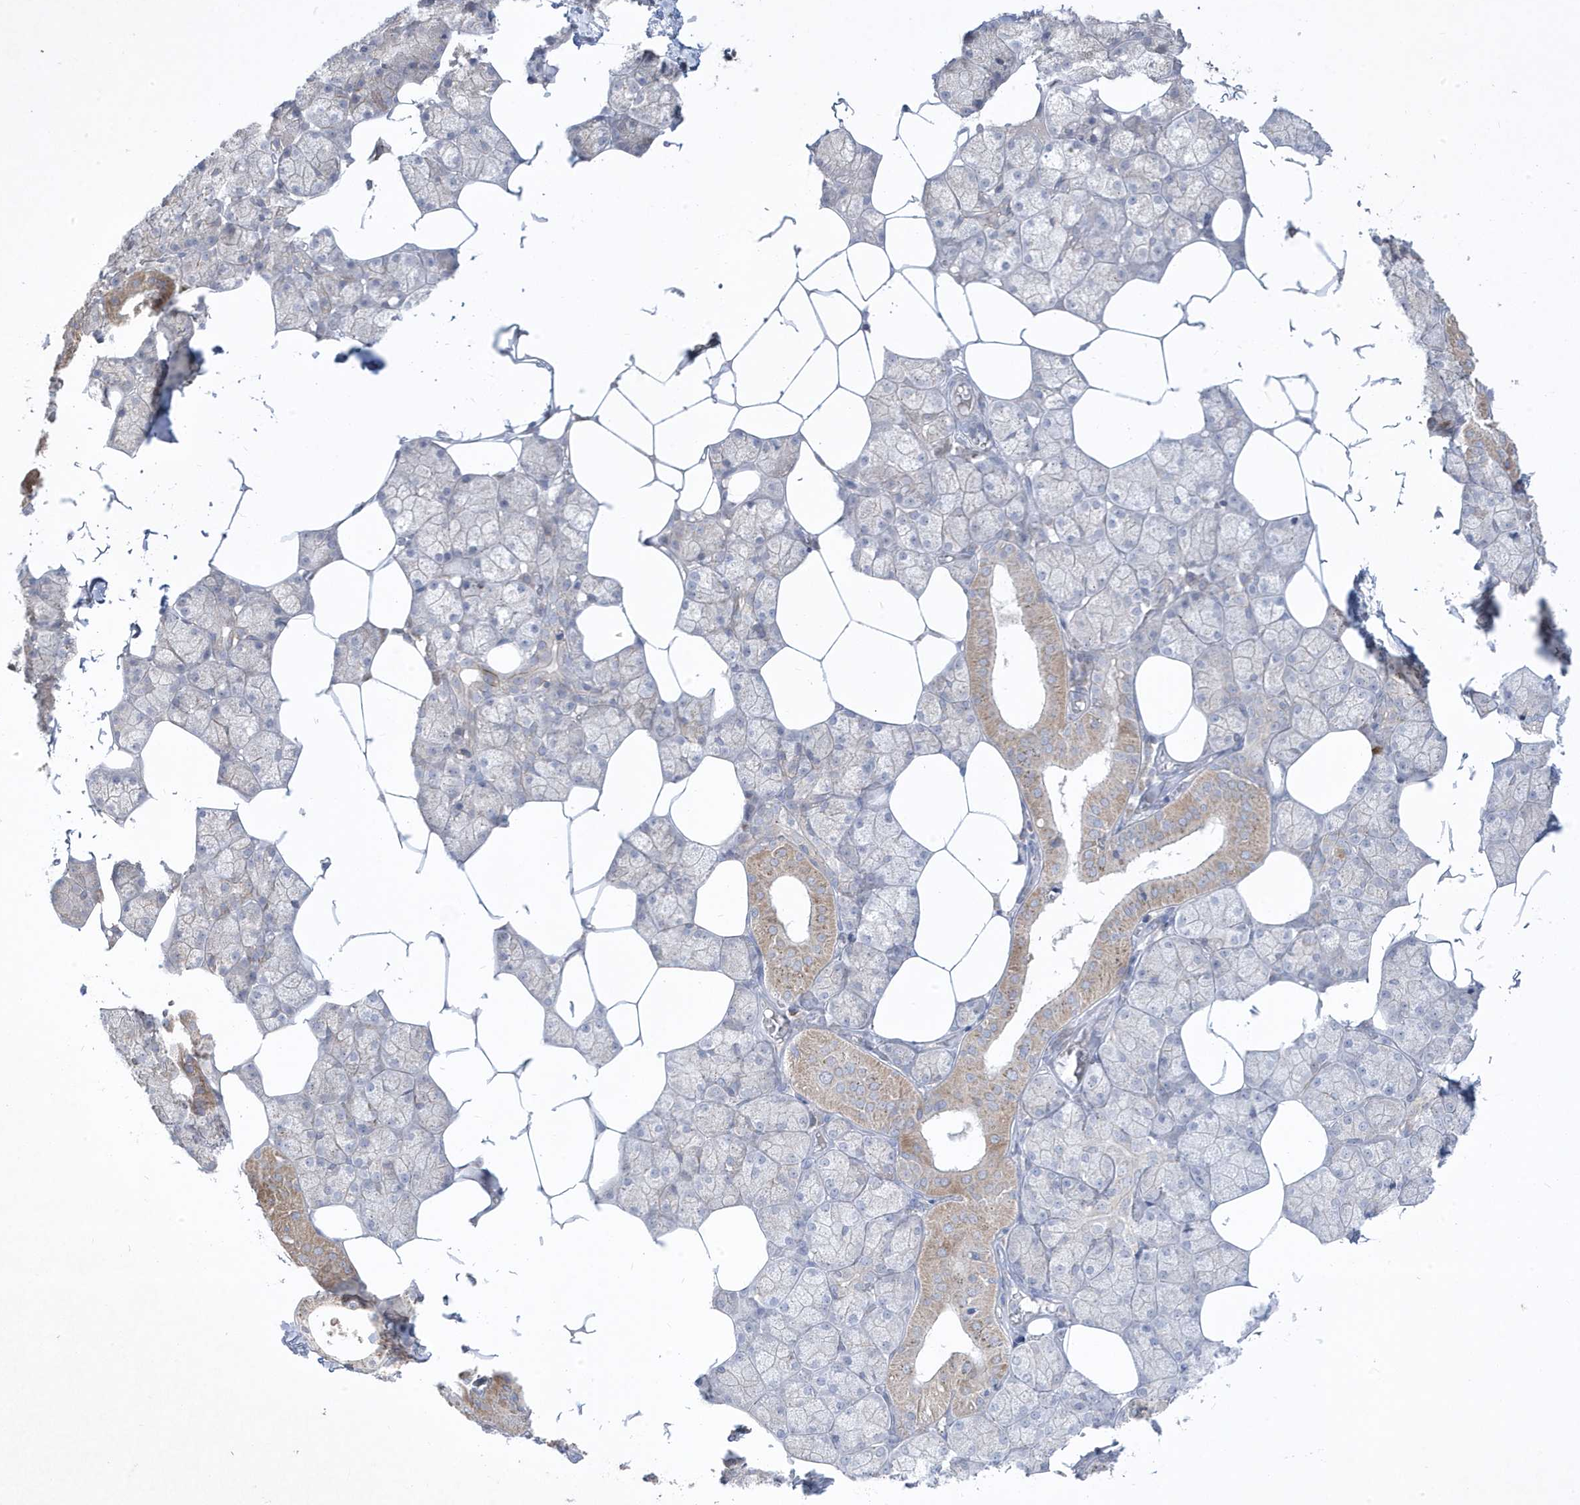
{"staining": {"intensity": "moderate", "quantity": "<25%", "location": "cytoplasmic/membranous"}, "tissue": "salivary gland", "cell_type": "Glandular cells", "image_type": "normal", "snomed": [{"axis": "morphology", "description": "Normal tissue, NOS"}, {"axis": "topography", "description": "Salivary gland"}], "caption": "A brown stain highlights moderate cytoplasmic/membranous staining of a protein in glandular cells of normal human salivary gland. The staining is performed using DAB (3,3'-diaminobenzidine) brown chromogen to label protein expression. The nuclei are counter-stained blue using hematoxylin.", "gene": "ADAMTSL3", "patient": {"sex": "male", "age": 62}}